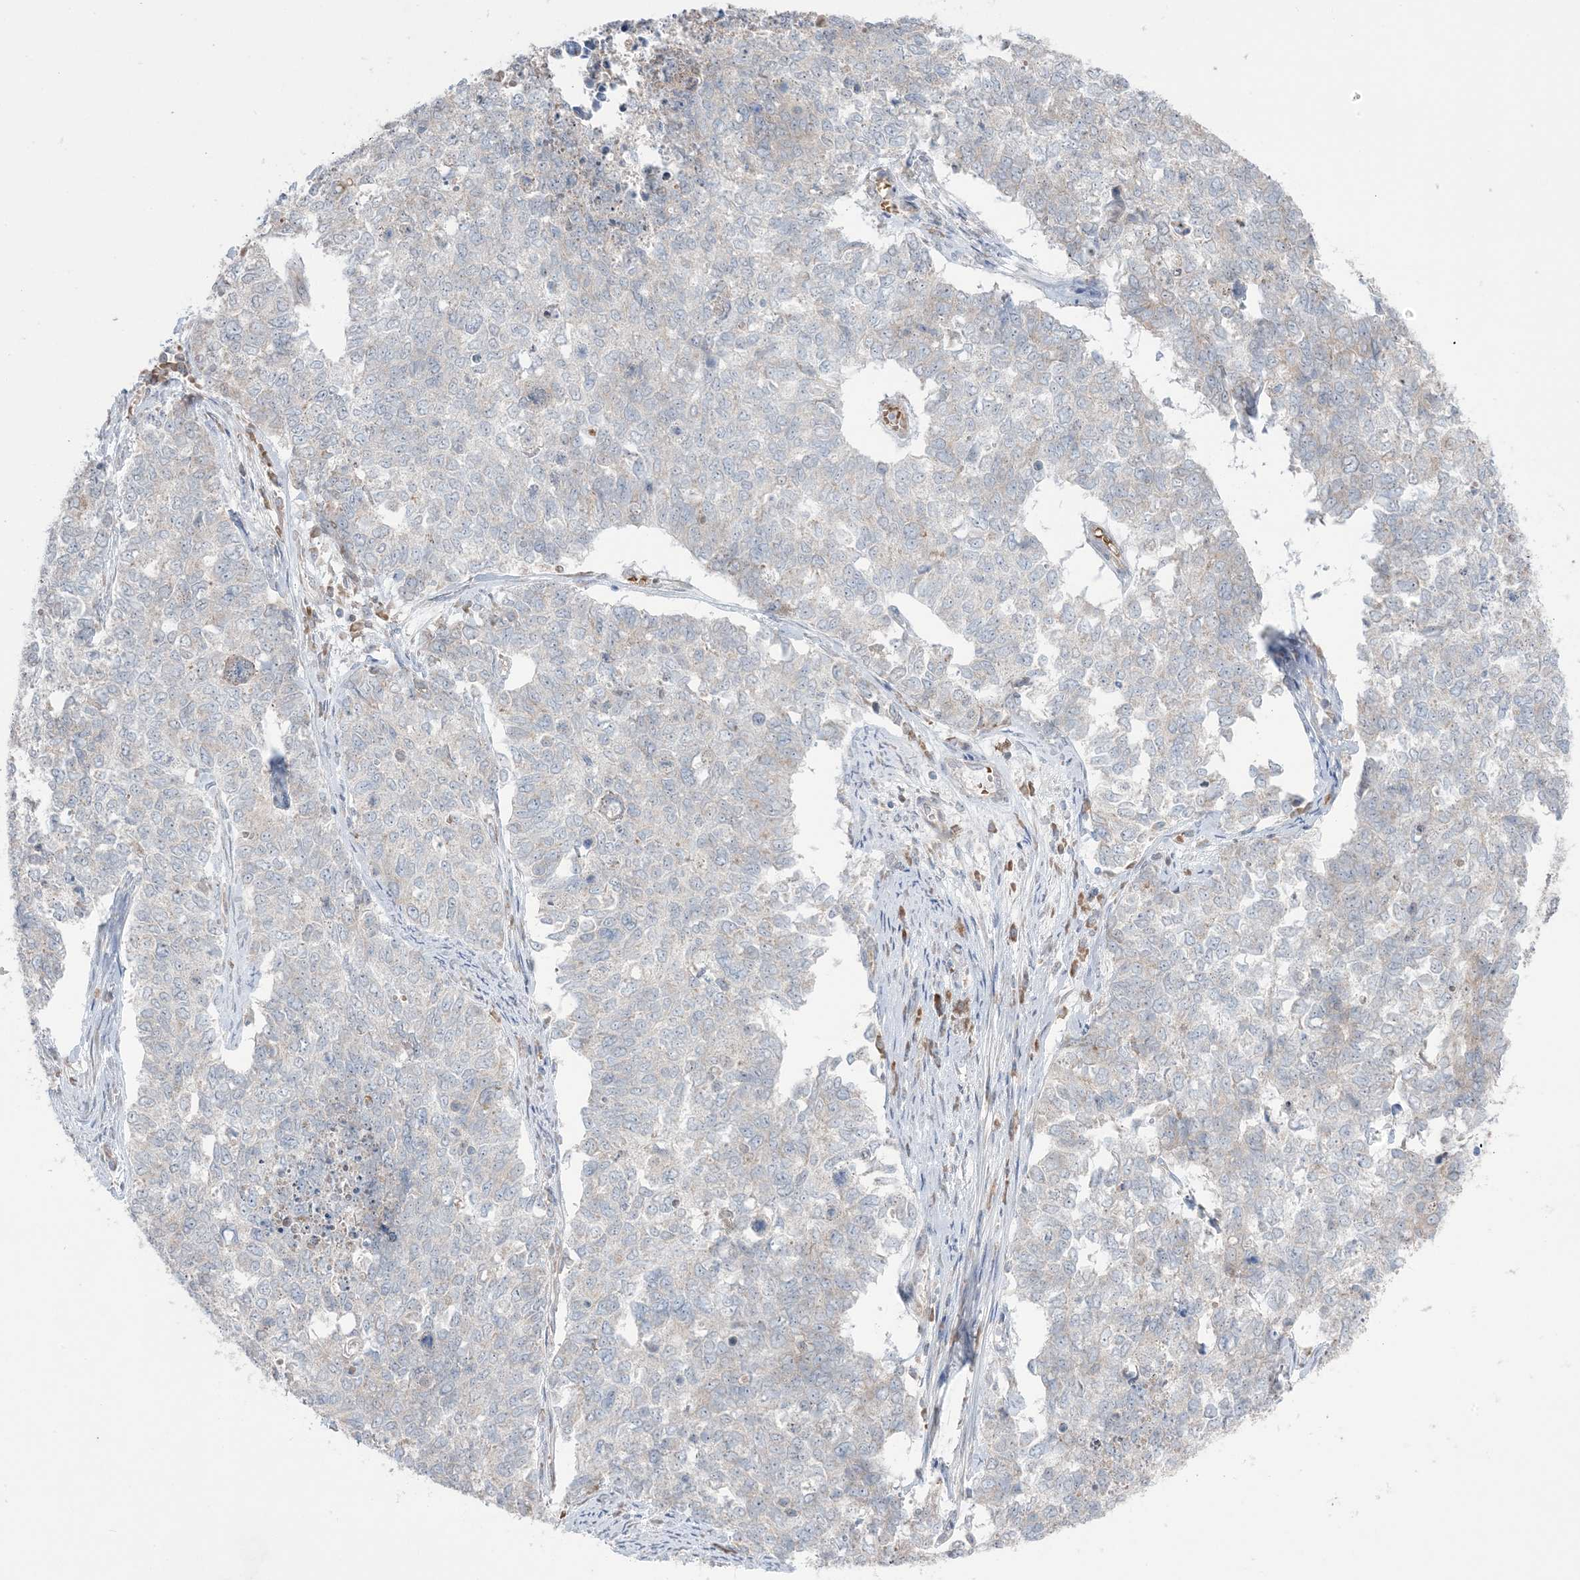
{"staining": {"intensity": "negative", "quantity": "none", "location": "none"}, "tissue": "cervical cancer", "cell_type": "Tumor cells", "image_type": "cancer", "snomed": [{"axis": "morphology", "description": "Squamous cell carcinoma, NOS"}, {"axis": "topography", "description": "Cervix"}], "caption": "A high-resolution image shows immunohistochemistry staining of cervical cancer, which demonstrates no significant expression in tumor cells. (DAB immunohistochemistry (IHC) with hematoxylin counter stain).", "gene": "MMGT1", "patient": {"sex": "female", "age": 63}}